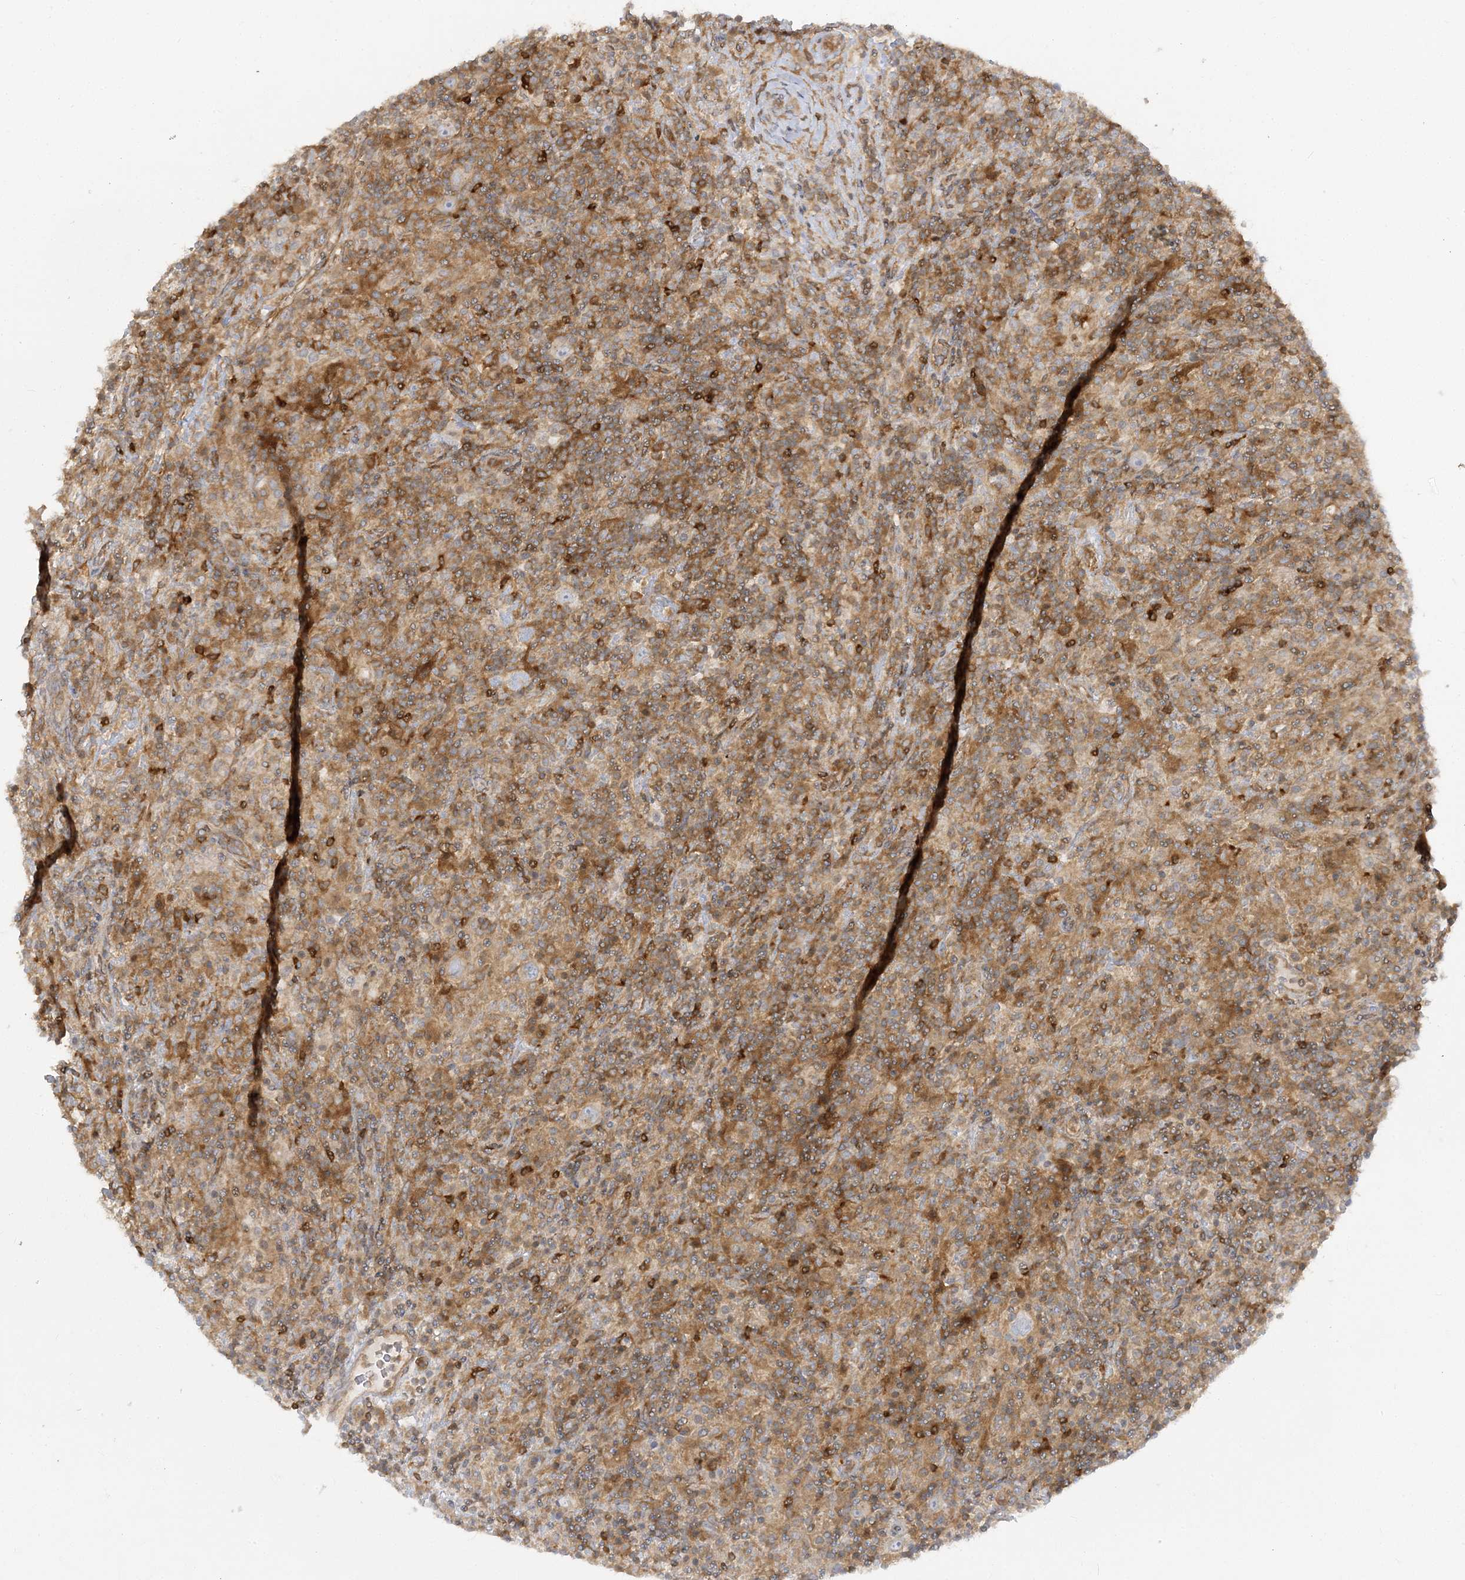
{"staining": {"intensity": "negative", "quantity": "none", "location": "none"}, "tissue": "lymphoma", "cell_type": "Tumor cells", "image_type": "cancer", "snomed": [{"axis": "morphology", "description": "Hodgkin's disease, NOS"}, {"axis": "topography", "description": "Lymph node"}], "caption": "There is no significant staining in tumor cells of Hodgkin's disease.", "gene": "STAM", "patient": {"sex": "male", "age": 70}}